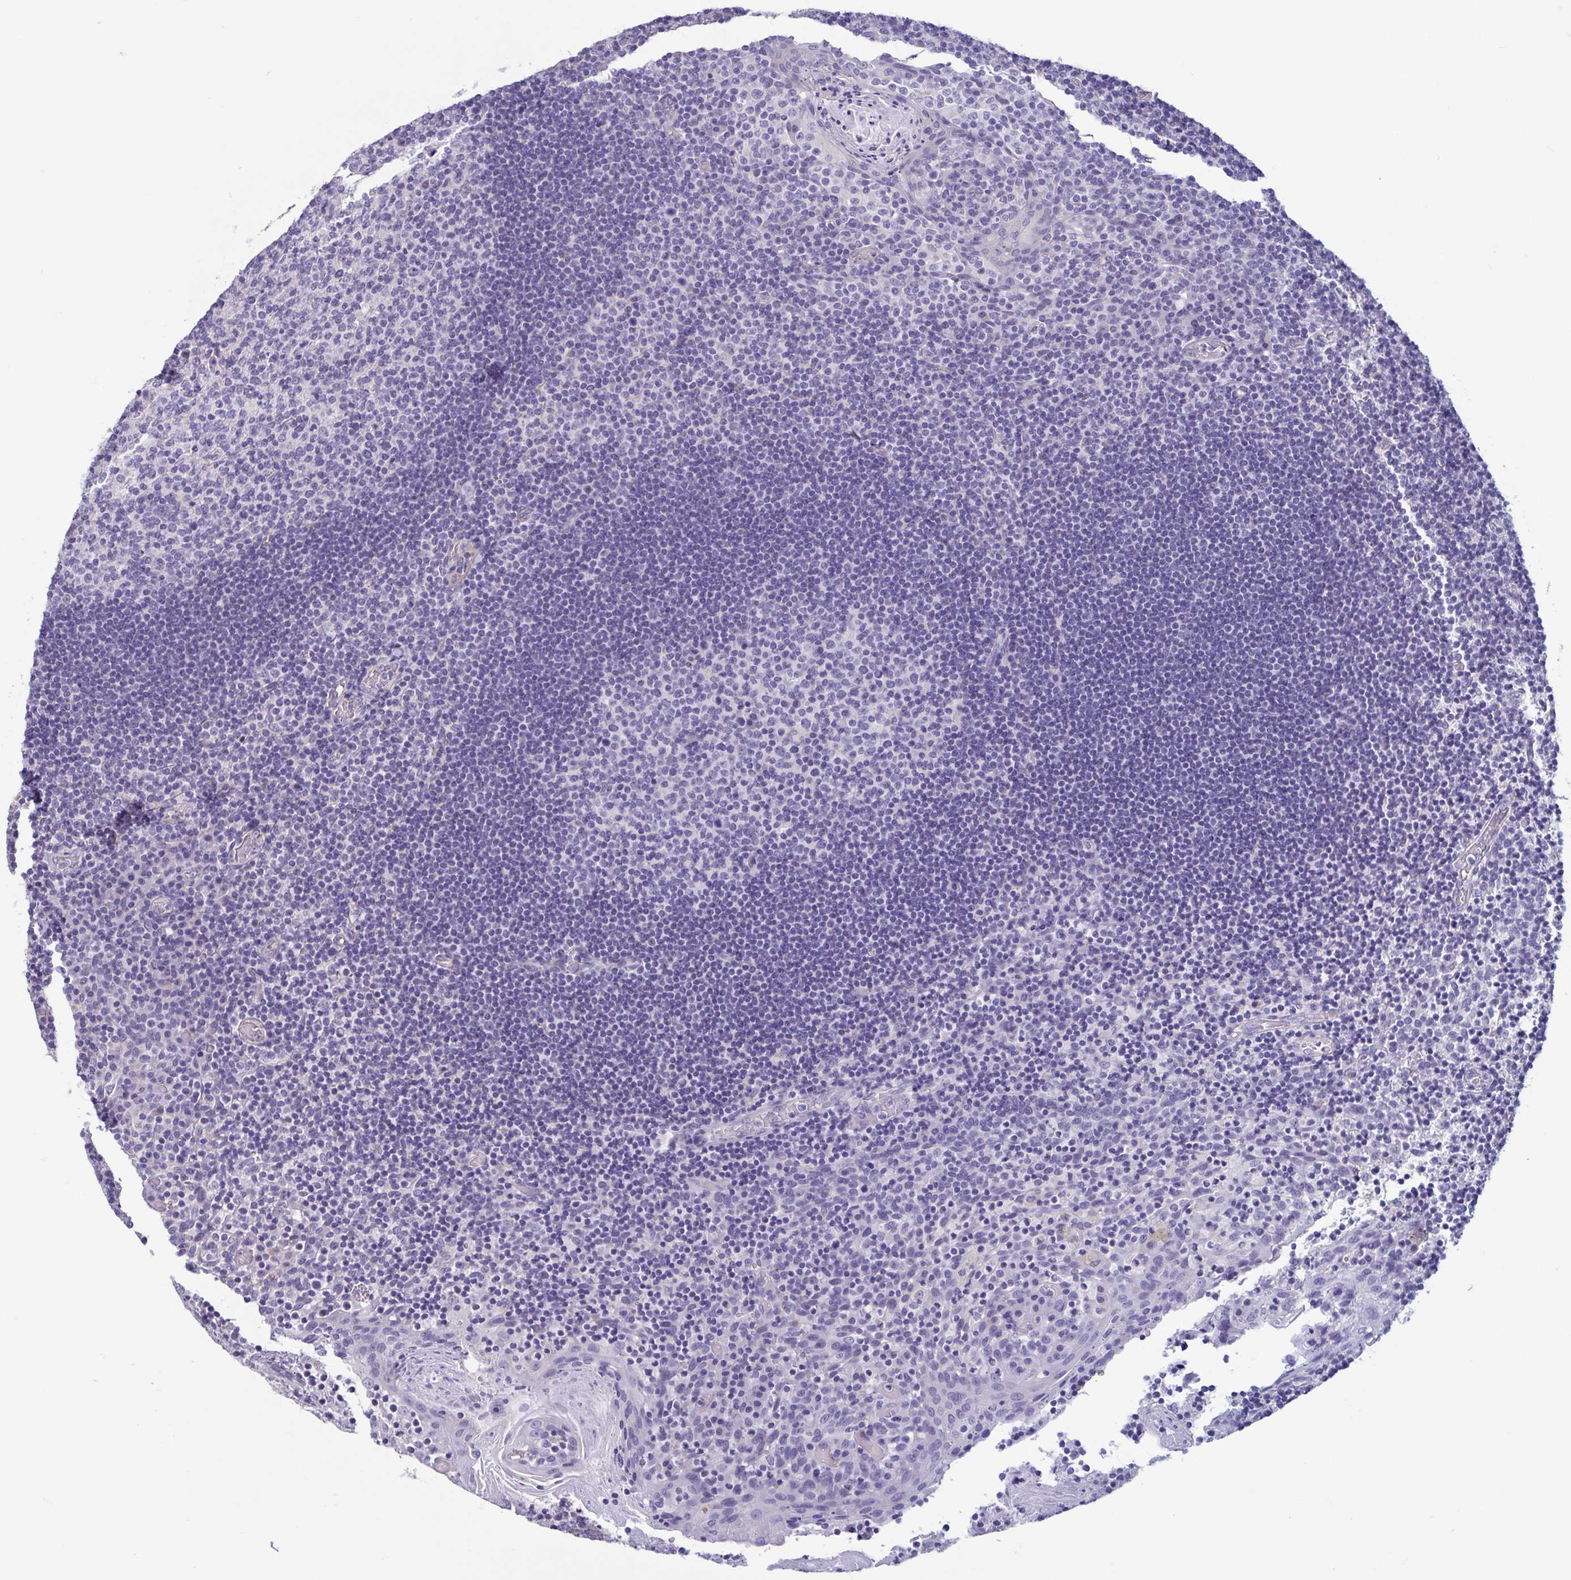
{"staining": {"intensity": "negative", "quantity": "none", "location": "none"}, "tissue": "tonsil", "cell_type": "Germinal center cells", "image_type": "normal", "snomed": [{"axis": "morphology", "description": "Normal tissue, NOS"}, {"axis": "topography", "description": "Tonsil"}], "caption": "Immunohistochemistry of benign human tonsil demonstrates no staining in germinal center cells. (Stains: DAB (3,3'-diaminobenzidine) immunohistochemistry with hematoxylin counter stain, Microscopy: brightfield microscopy at high magnification).", "gene": "MORC4", "patient": {"sex": "female", "age": 10}}